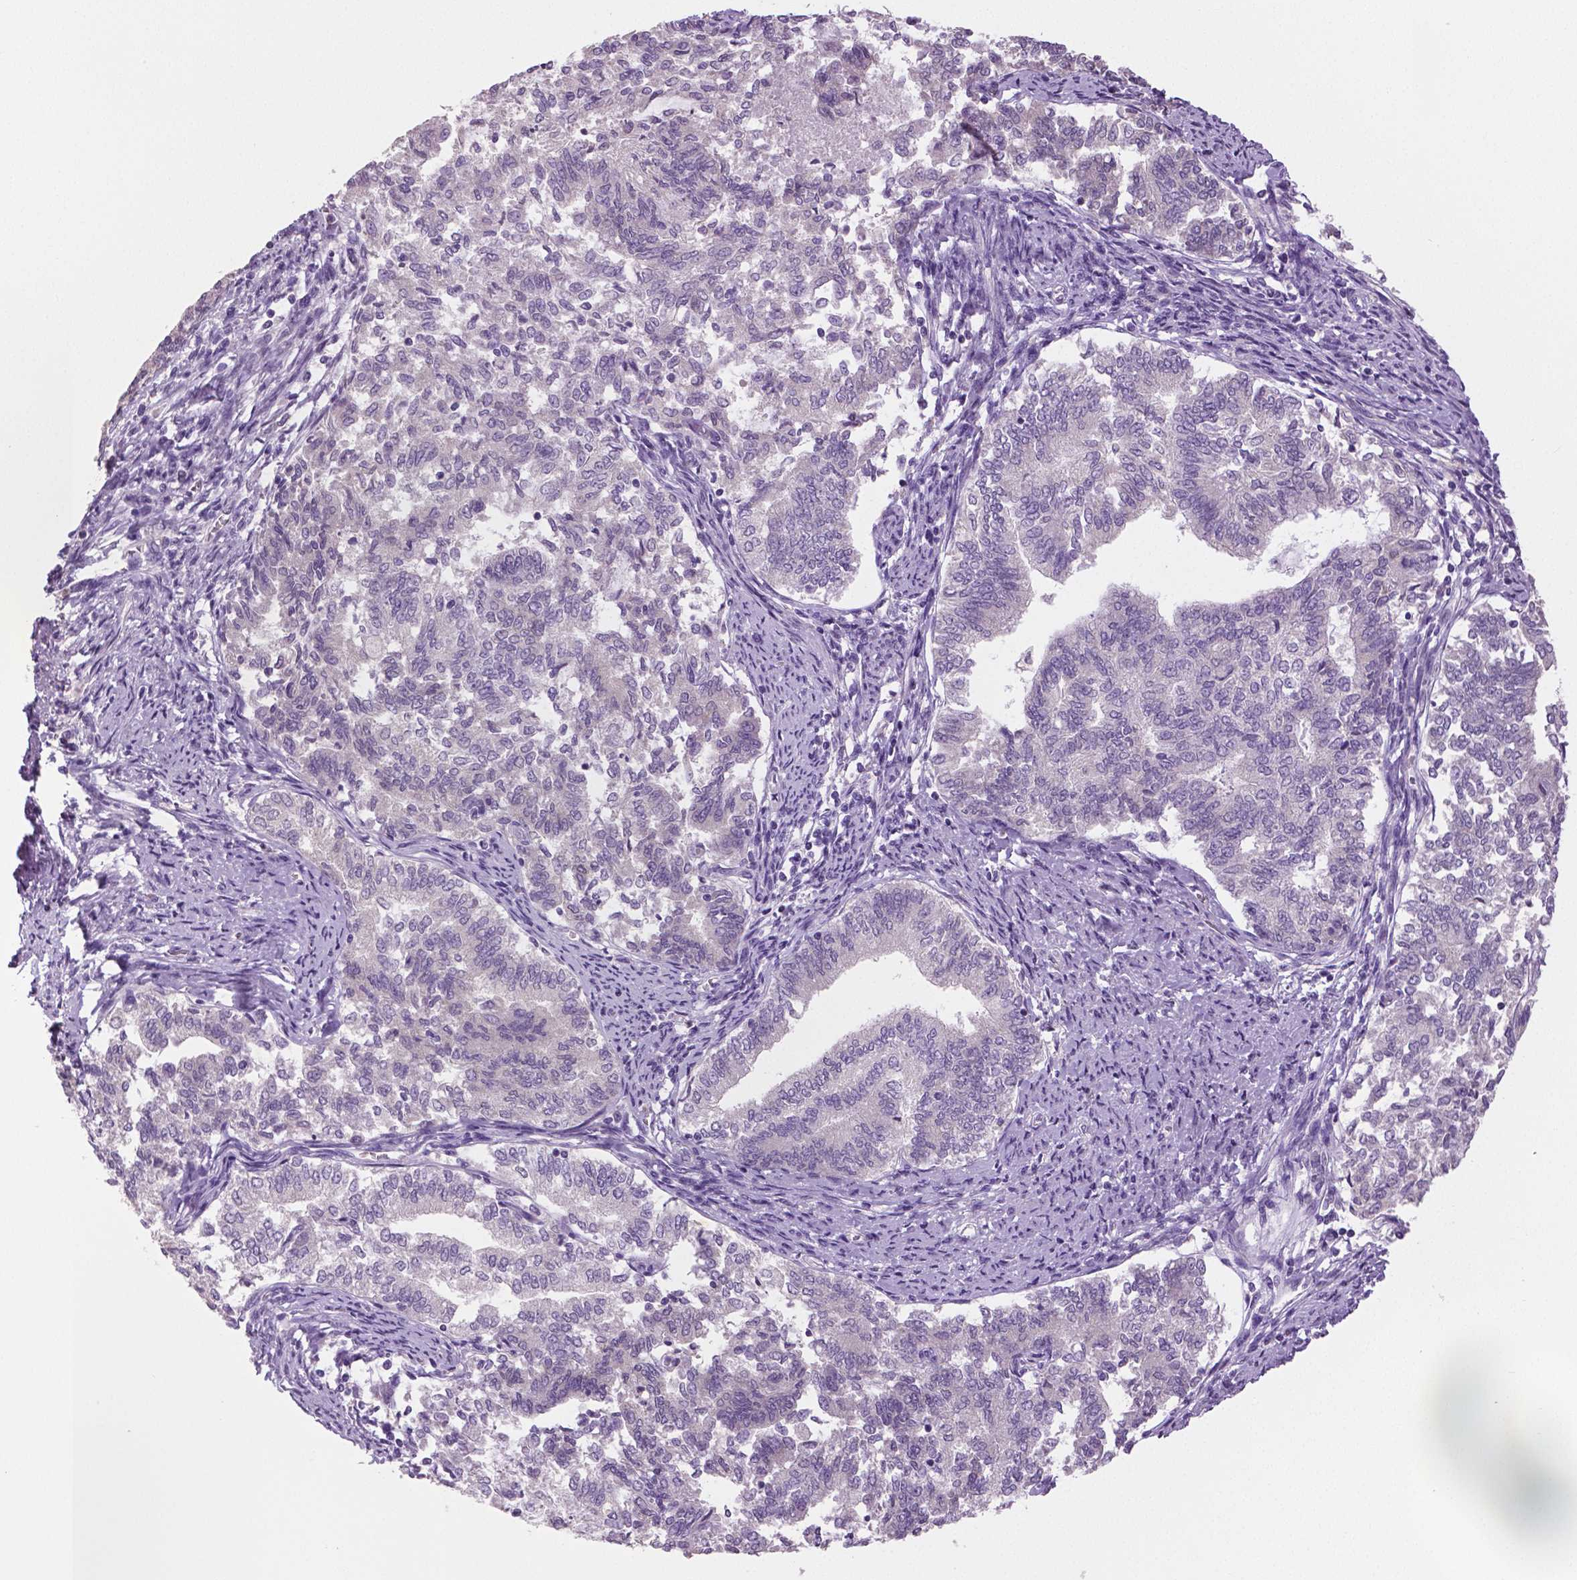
{"staining": {"intensity": "negative", "quantity": "none", "location": "none"}, "tissue": "endometrial cancer", "cell_type": "Tumor cells", "image_type": "cancer", "snomed": [{"axis": "morphology", "description": "Adenocarcinoma, NOS"}, {"axis": "topography", "description": "Endometrium"}], "caption": "Endometrial adenocarcinoma was stained to show a protein in brown. There is no significant staining in tumor cells.", "gene": "DNAH12", "patient": {"sex": "female", "age": 65}}